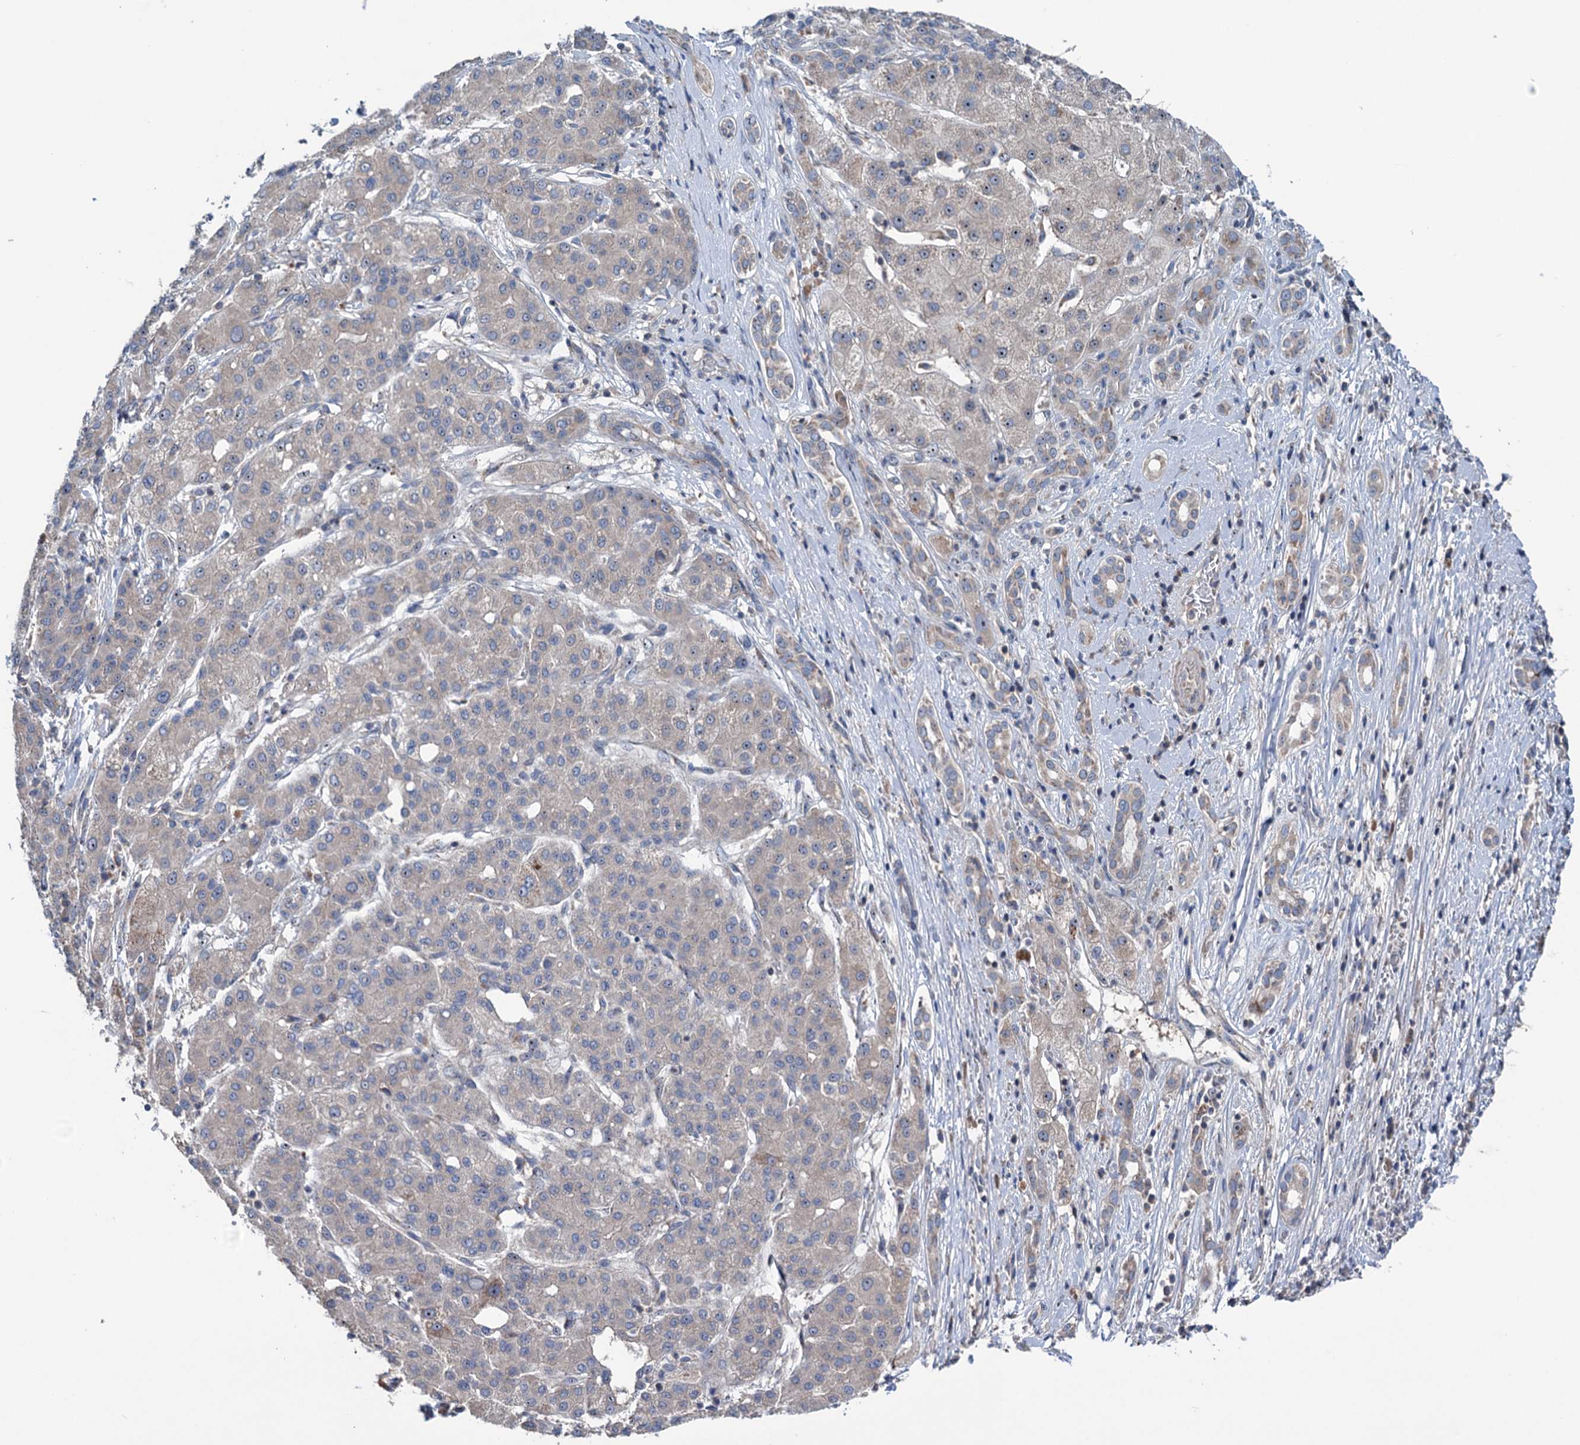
{"staining": {"intensity": "weak", "quantity": "<25%", "location": "cytoplasmic/membranous"}, "tissue": "liver cancer", "cell_type": "Tumor cells", "image_type": "cancer", "snomed": [{"axis": "morphology", "description": "Carcinoma, Hepatocellular, NOS"}, {"axis": "topography", "description": "Liver"}], "caption": "Immunohistochemistry (IHC) histopathology image of neoplastic tissue: human hepatocellular carcinoma (liver) stained with DAB (3,3'-diaminobenzidine) exhibits no significant protein staining in tumor cells.", "gene": "HTR3B", "patient": {"sex": "male", "age": 65}}